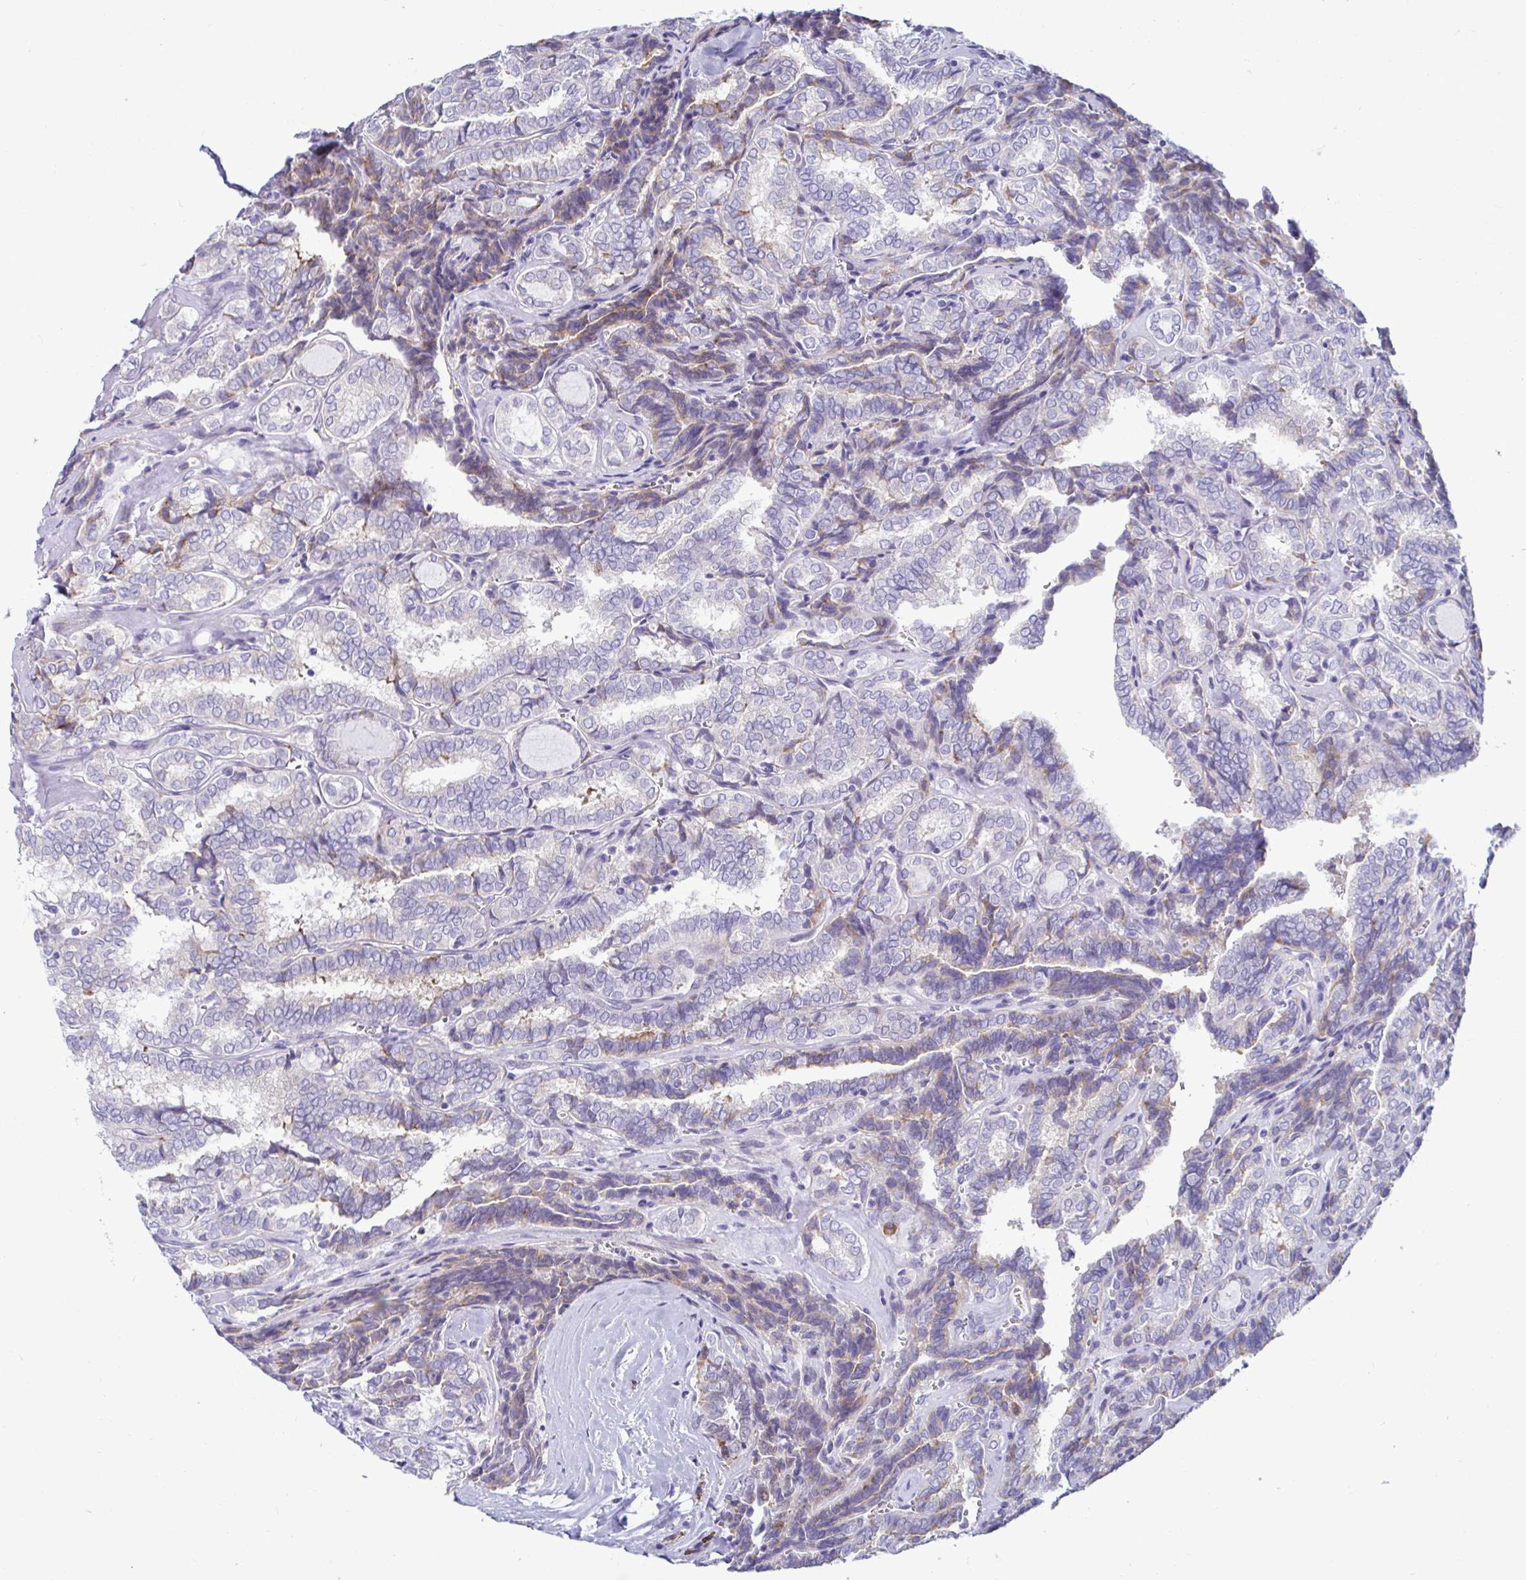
{"staining": {"intensity": "negative", "quantity": "none", "location": "none"}, "tissue": "thyroid cancer", "cell_type": "Tumor cells", "image_type": "cancer", "snomed": [{"axis": "morphology", "description": "Papillary adenocarcinoma, NOS"}, {"axis": "topography", "description": "Thyroid gland"}], "caption": "Thyroid cancer (papillary adenocarcinoma) was stained to show a protein in brown. There is no significant staining in tumor cells. (Stains: DAB immunohistochemistry (IHC) with hematoxylin counter stain, Microscopy: brightfield microscopy at high magnification).", "gene": "TFPI2", "patient": {"sex": "female", "age": 30}}